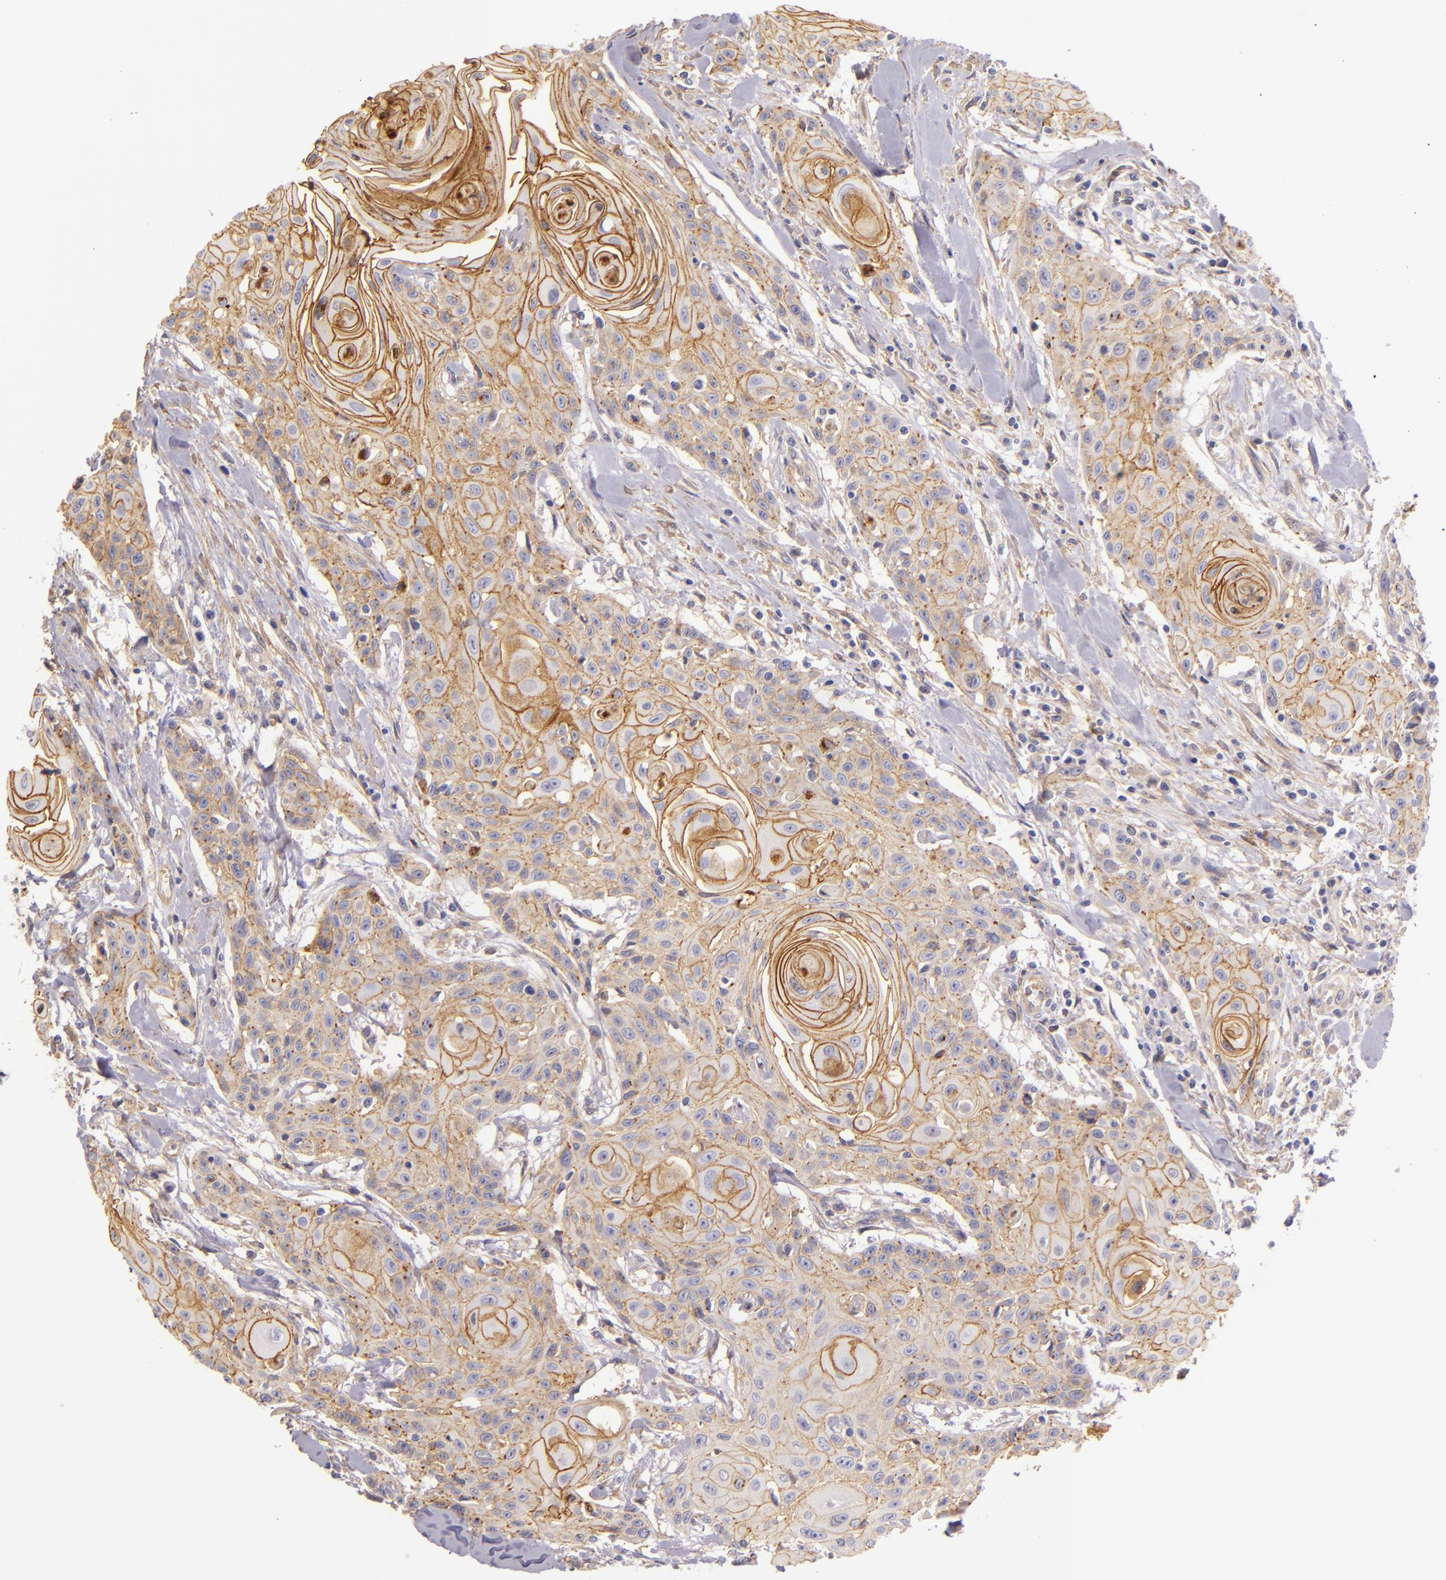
{"staining": {"intensity": "moderate", "quantity": "25%-75%", "location": "cytoplasmic/membranous"}, "tissue": "head and neck cancer", "cell_type": "Tumor cells", "image_type": "cancer", "snomed": [{"axis": "morphology", "description": "Squamous cell carcinoma, NOS"}, {"axis": "morphology", "description": "Squamous cell carcinoma, metastatic, NOS"}, {"axis": "topography", "description": "Lymph node"}, {"axis": "topography", "description": "Salivary gland"}, {"axis": "topography", "description": "Head-Neck"}], "caption": "A brown stain highlights moderate cytoplasmic/membranous expression of a protein in head and neck squamous cell carcinoma tumor cells. Using DAB (3,3'-diaminobenzidine) (brown) and hematoxylin (blue) stains, captured at high magnification using brightfield microscopy.", "gene": "CTSF", "patient": {"sex": "female", "age": 74}}